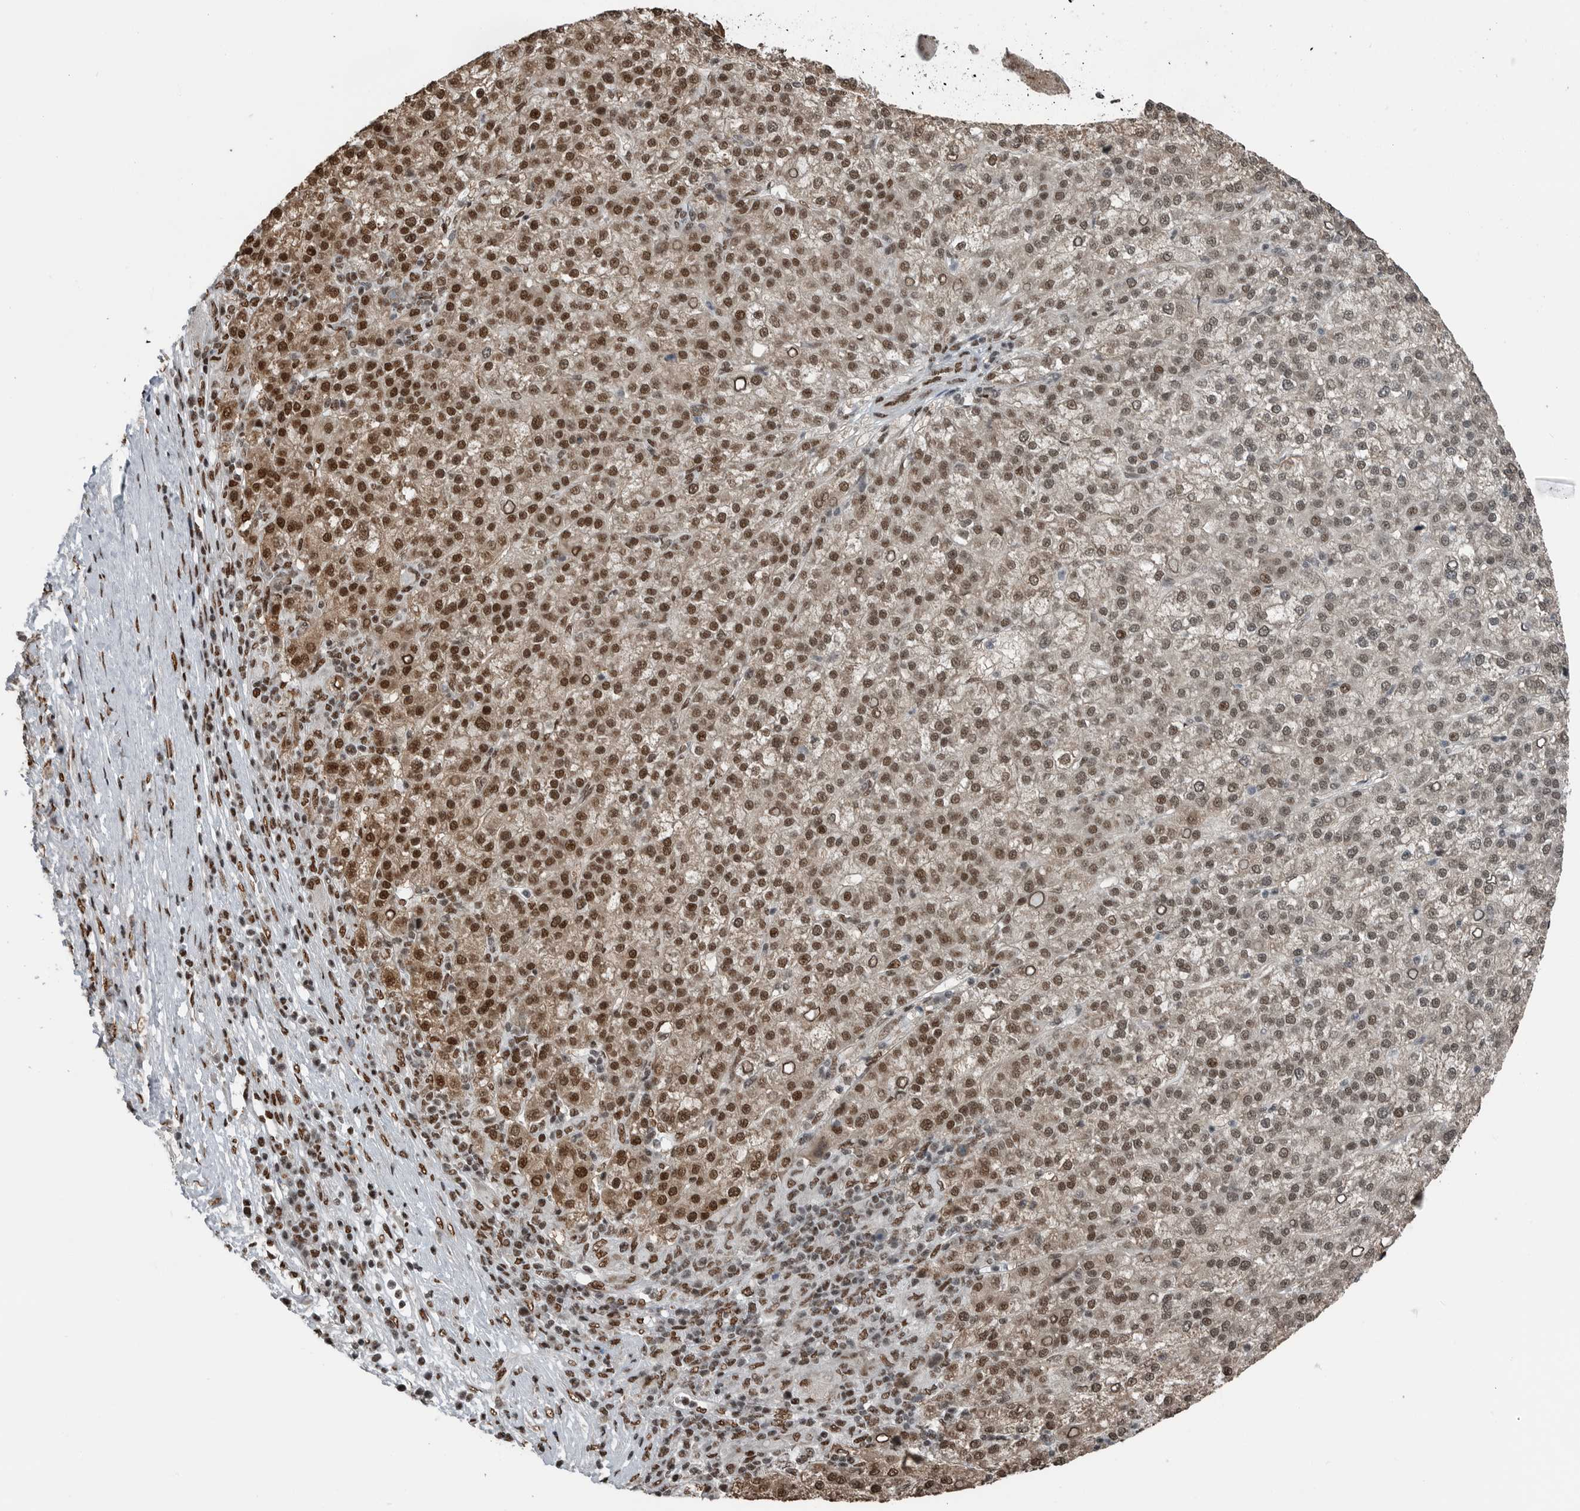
{"staining": {"intensity": "moderate", "quantity": ">75%", "location": "nuclear"}, "tissue": "liver cancer", "cell_type": "Tumor cells", "image_type": "cancer", "snomed": [{"axis": "morphology", "description": "Carcinoma, Hepatocellular, NOS"}, {"axis": "topography", "description": "Liver"}], "caption": "Immunohistochemistry (IHC) image of neoplastic tissue: hepatocellular carcinoma (liver) stained using IHC reveals medium levels of moderate protein expression localized specifically in the nuclear of tumor cells, appearing as a nuclear brown color.", "gene": "BLZF1", "patient": {"sex": "female", "age": 58}}